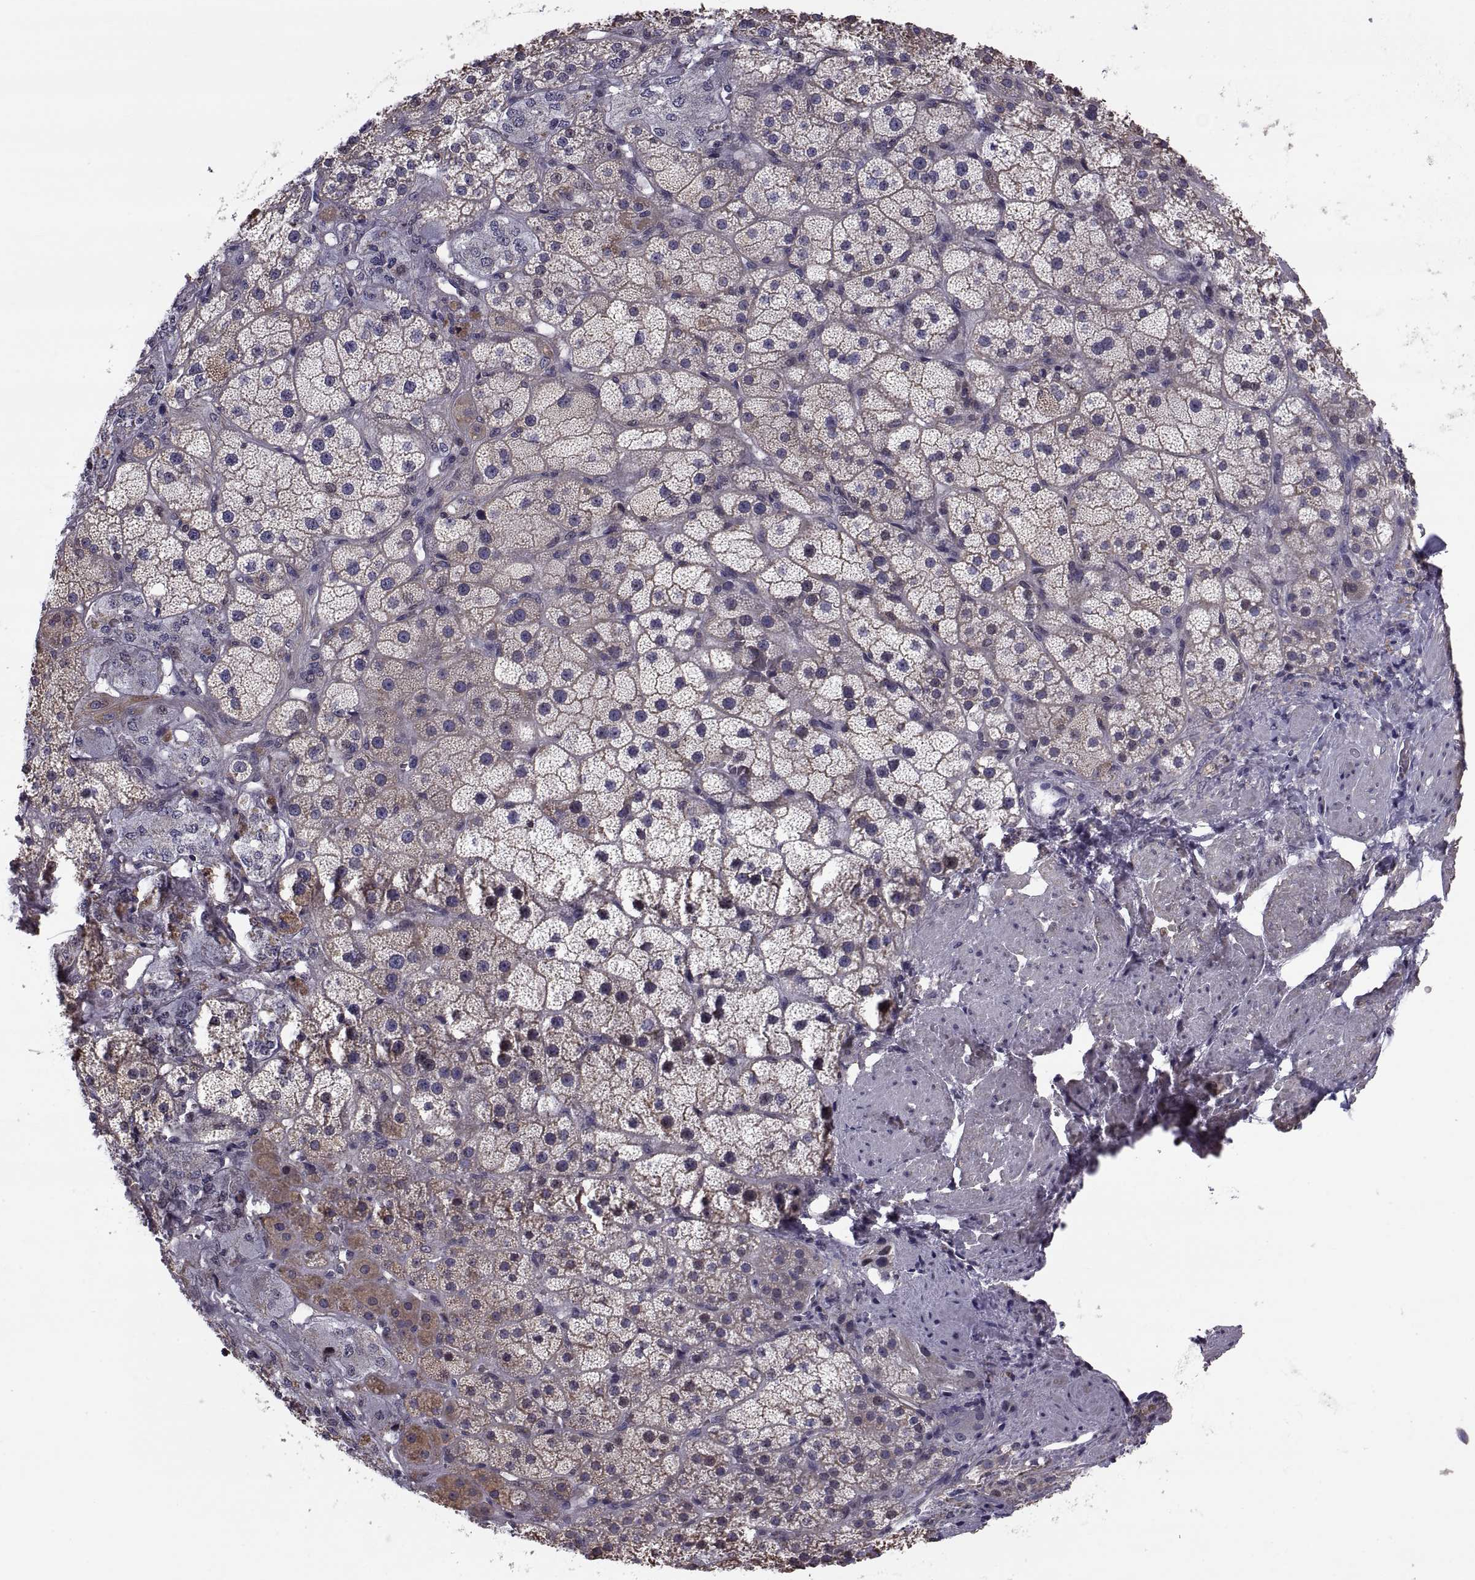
{"staining": {"intensity": "moderate", "quantity": "<25%", "location": "cytoplasmic/membranous"}, "tissue": "adrenal gland", "cell_type": "Glandular cells", "image_type": "normal", "snomed": [{"axis": "morphology", "description": "Normal tissue, NOS"}, {"axis": "topography", "description": "Adrenal gland"}], "caption": "Glandular cells demonstrate low levels of moderate cytoplasmic/membranous staining in about <25% of cells in unremarkable adrenal gland.", "gene": "ANO1", "patient": {"sex": "male", "age": 57}}